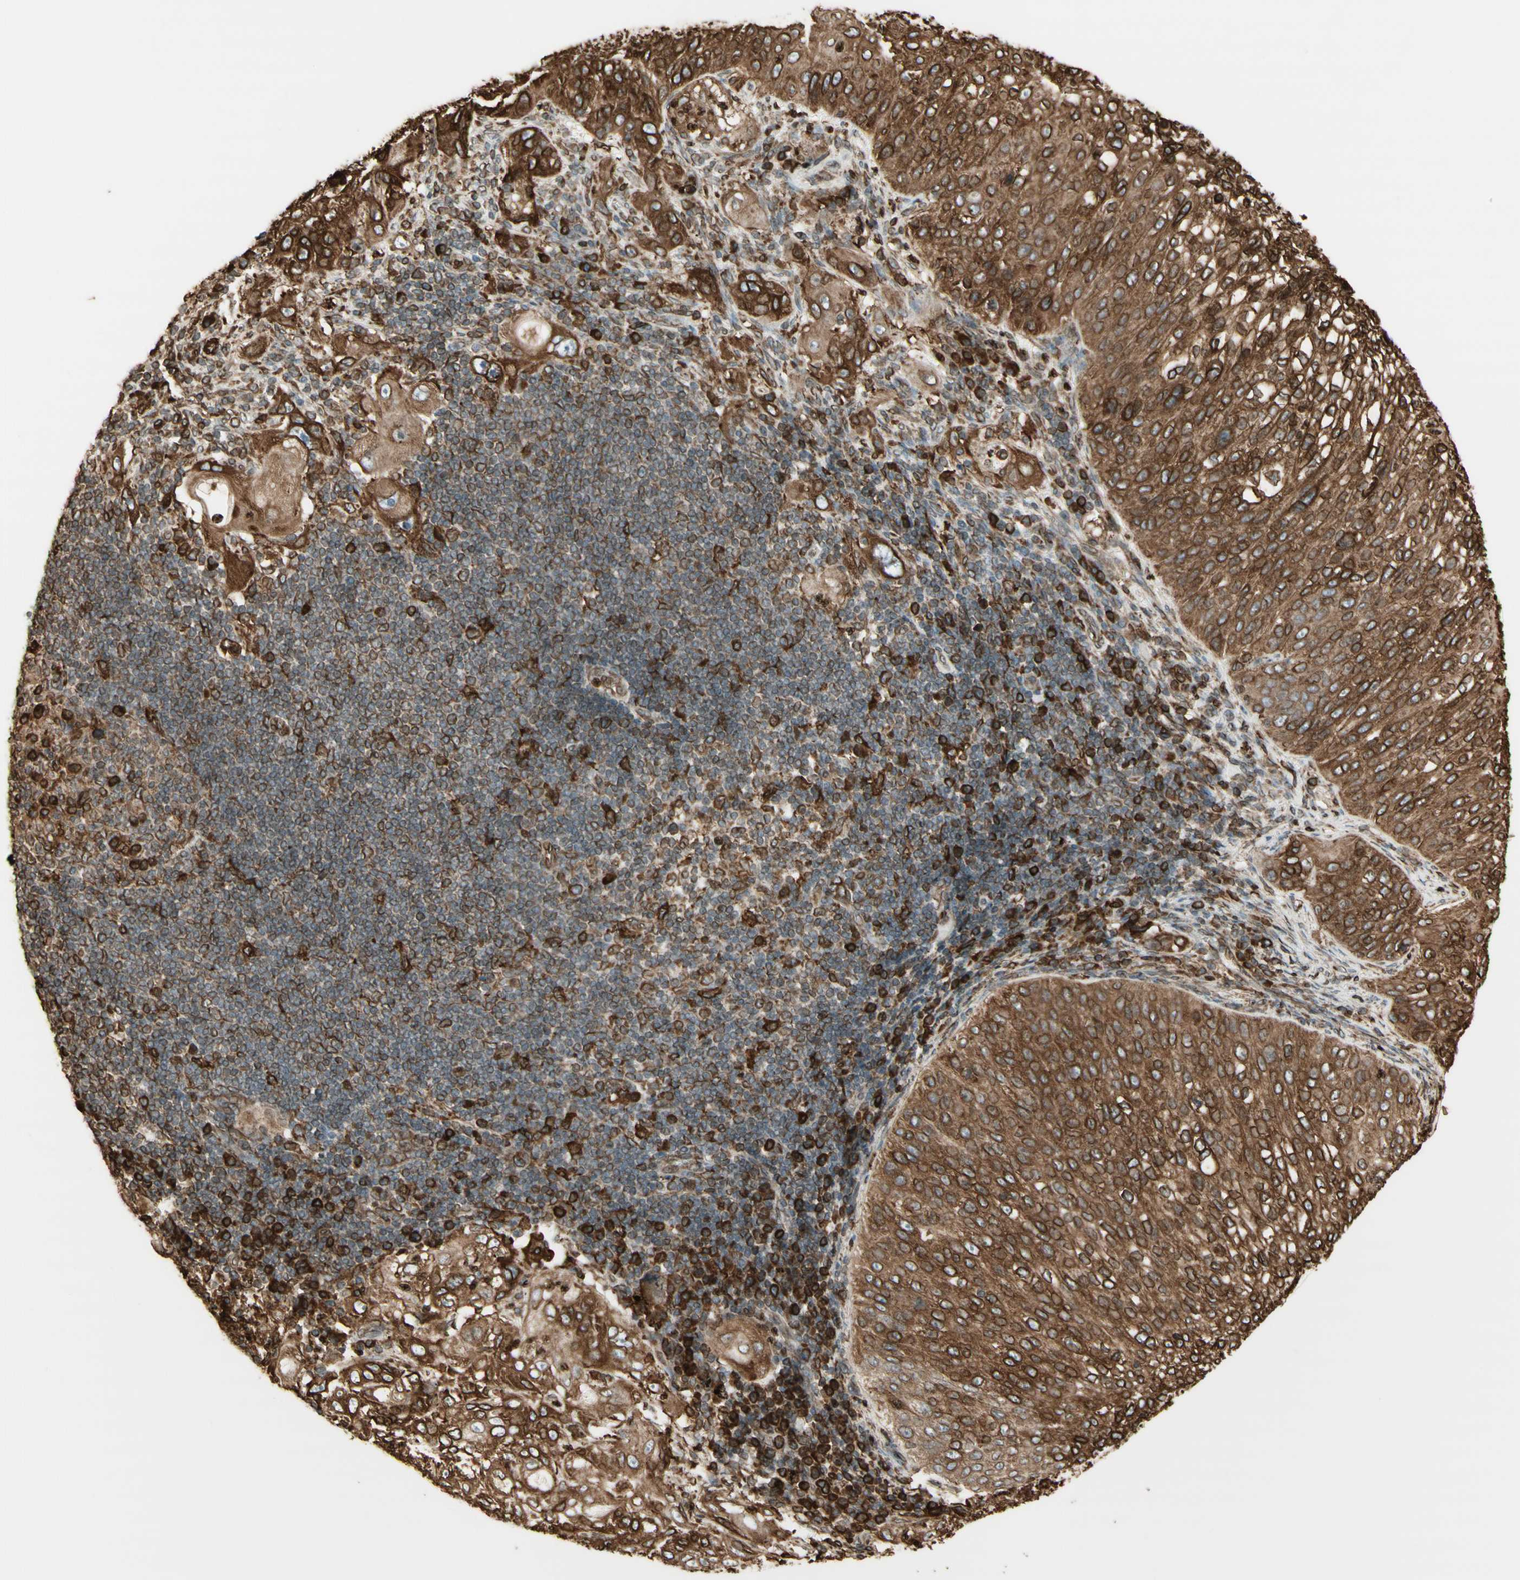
{"staining": {"intensity": "moderate", "quantity": ">75%", "location": "cytoplasmic/membranous"}, "tissue": "lung cancer", "cell_type": "Tumor cells", "image_type": "cancer", "snomed": [{"axis": "morphology", "description": "Inflammation, NOS"}, {"axis": "morphology", "description": "Squamous cell carcinoma, NOS"}, {"axis": "topography", "description": "Lymph node"}, {"axis": "topography", "description": "Soft tissue"}, {"axis": "topography", "description": "Lung"}], "caption": "DAB (3,3'-diaminobenzidine) immunohistochemical staining of human lung squamous cell carcinoma displays moderate cytoplasmic/membranous protein staining in approximately >75% of tumor cells.", "gene": "CANX", "patient": {"sex": "male", "age": 66}}